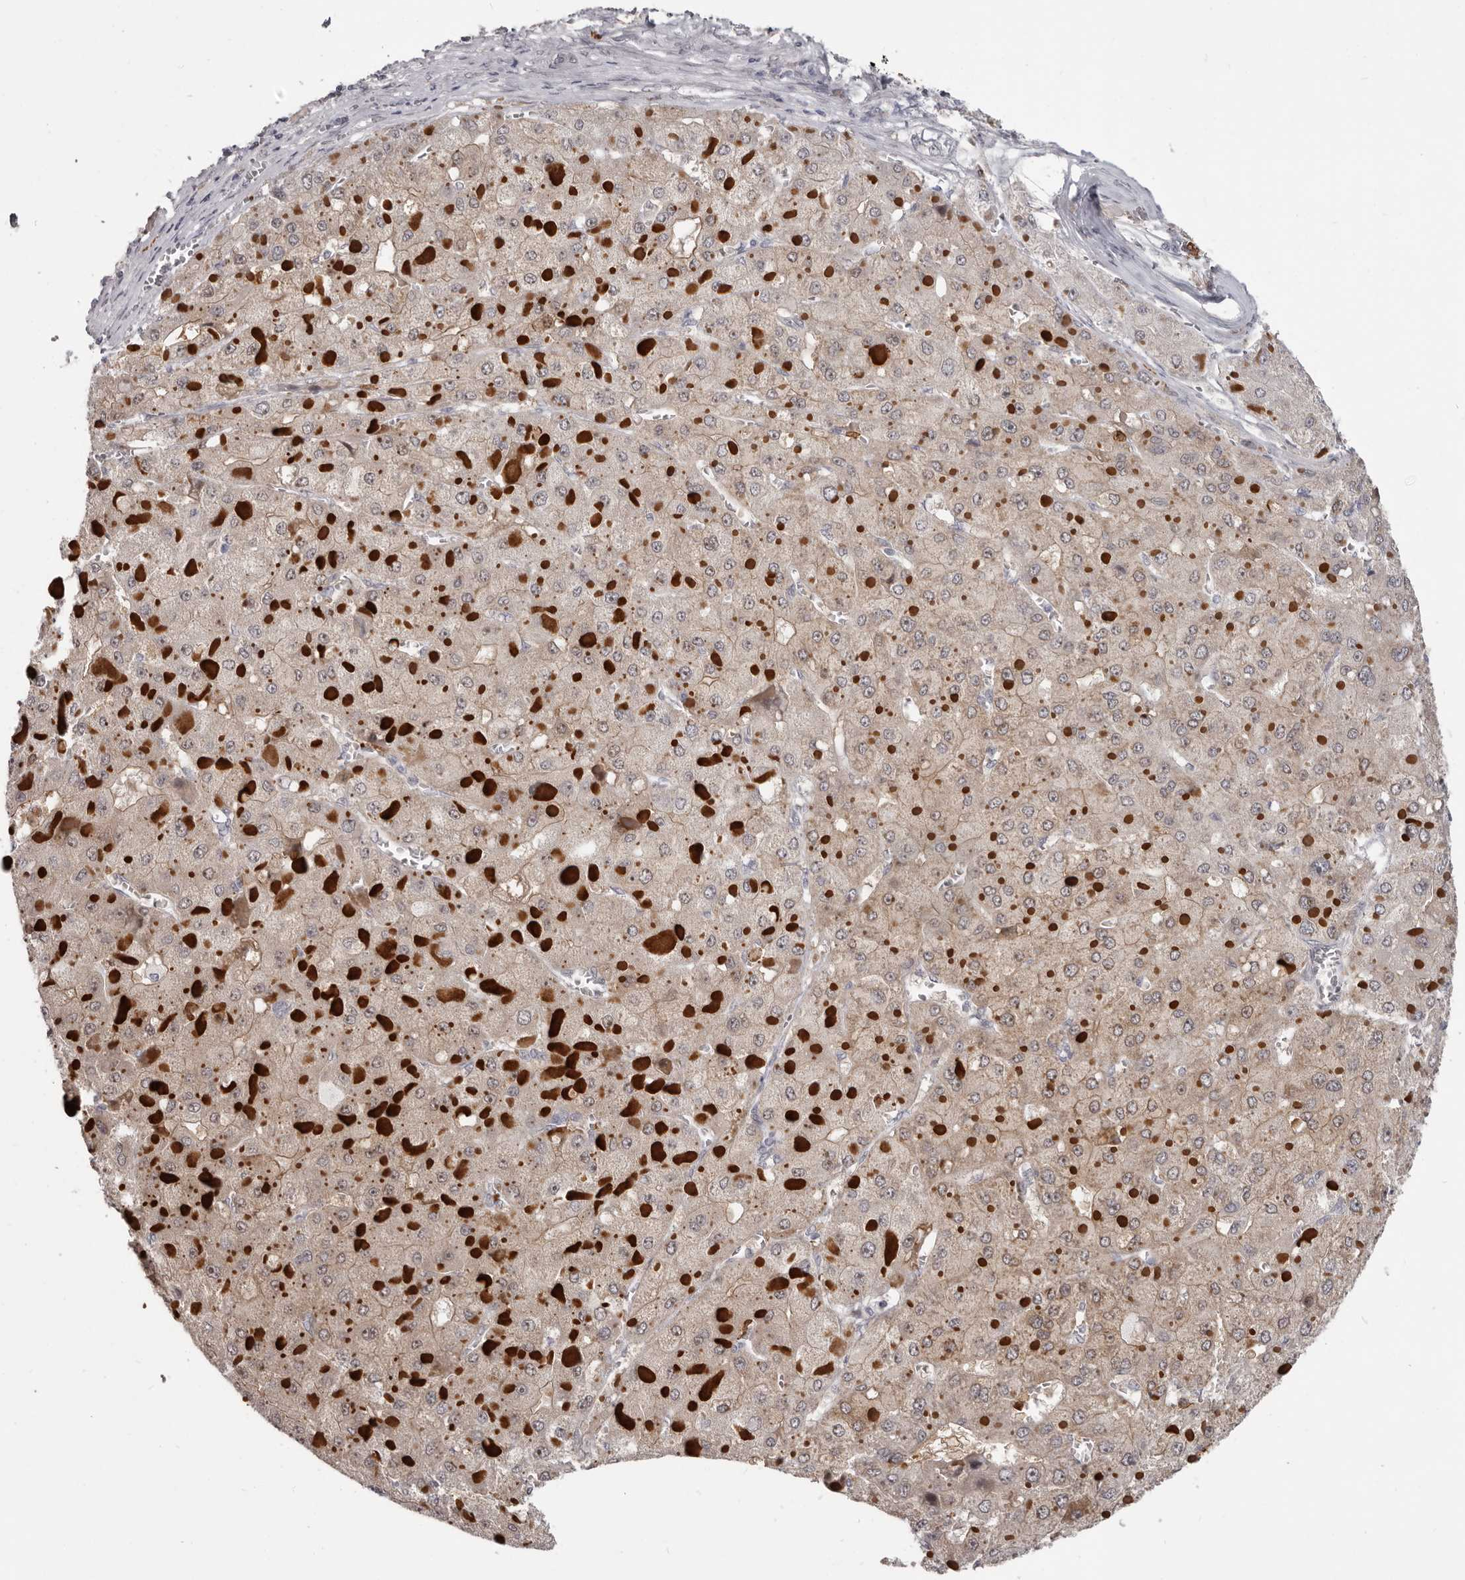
{"staining": {"intensity": "moderate", "quantity": ">75%", "location": "cytoplasmic/membranous"}, "tissue": "liver cancer", "cell_type": "Tumor cells", "image_type": "cancer", "snomed": [{"axis": "morphology", "description": "Carcinoma, Hepatocellular, NOS"}, {"axis": "topography", "description": "Liver"}], "caption": "Human liver cancer stained with a protein marker reveals moderate staining in tumor cells.", "gene": "GPR157", "patient": {"sex": "female", "age": 73}}